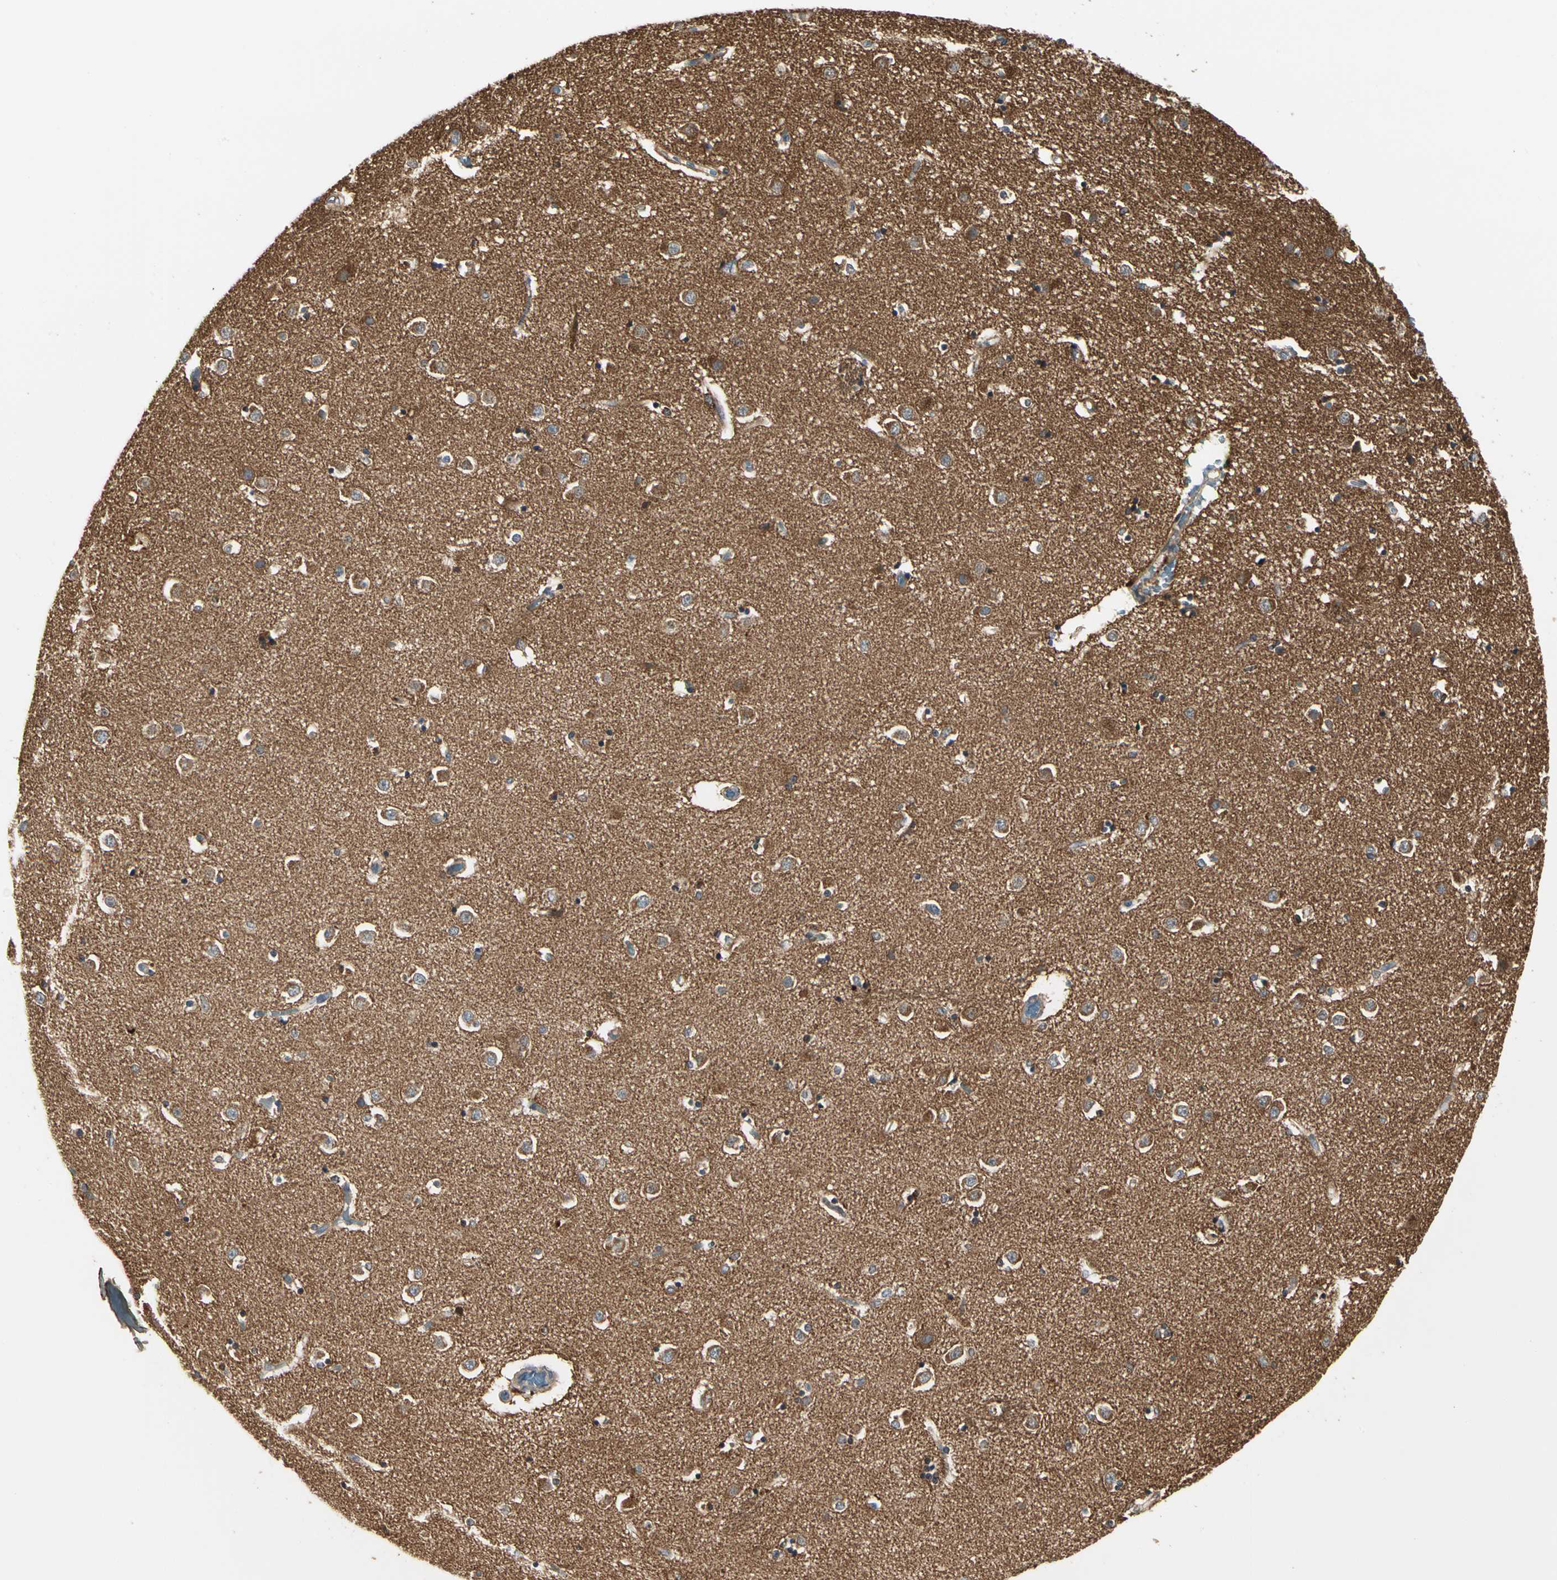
{"staining": {"intensity": "moderate", "quantity": "<25%", "location": "cytoplasmic/membranous"}, "tissue": "caudate", "cell_type": "Glial cells", "image_type": "normal", "snomed": [{"axis": "morphology", "description": "Normal tissue, NOS"}, {"axis": "topography", "description": "Lateral ventricle wall"}], "caption": "Moderate cytoplasmic/membranous positivity for a protein is appreciated in about <25% of glial cells of benign caudate using IHC.", "gene": "NAPG", "patient": {"sex": "female", "age": 54}}